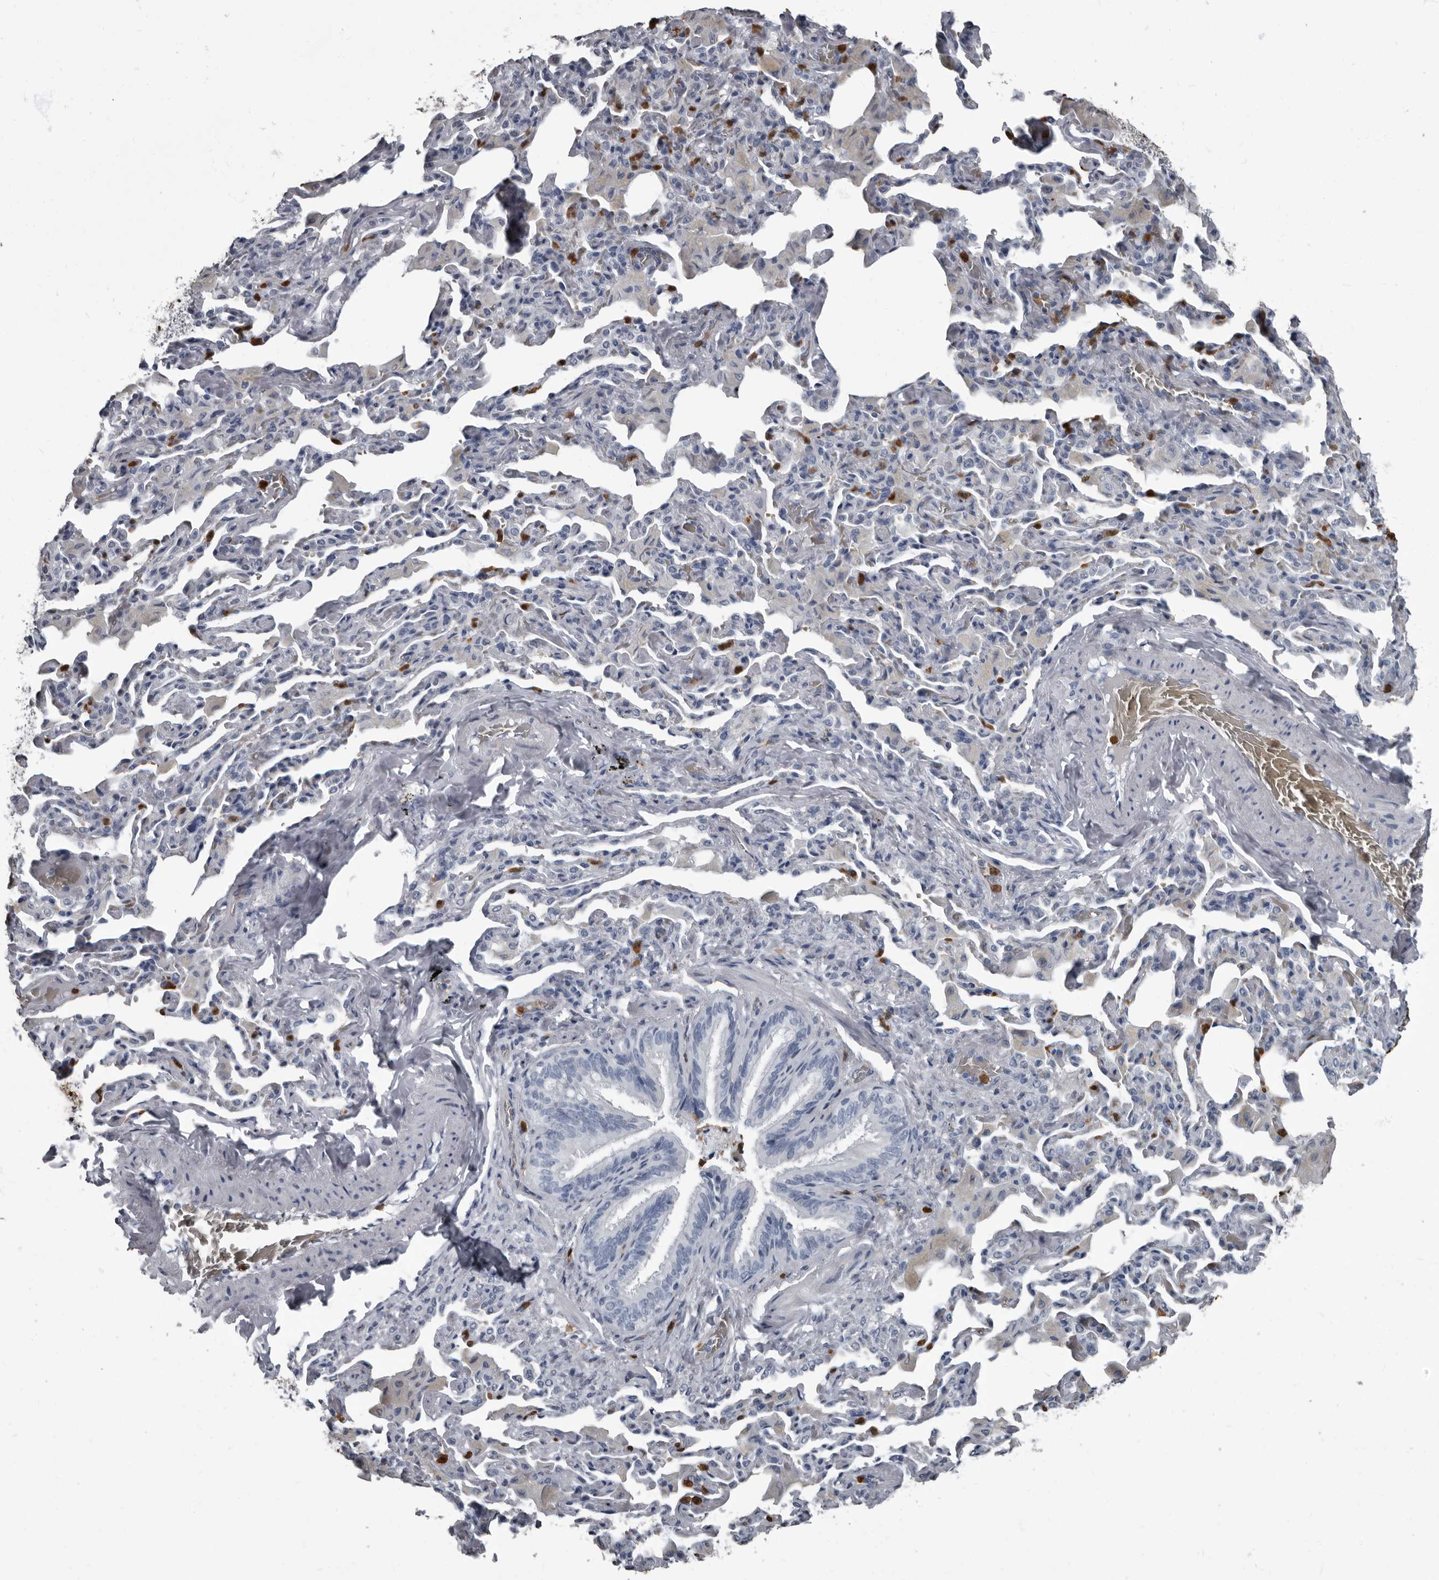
{"staining": {"intensity": "negative", "quantity": "none", "location": "none"}, "tissue": "bronchus", "cell_type": "Respiratory epithelial cells", "image_type": "normal", "snomed": [{"axis": "morphology", "description": "Normal tissue, NOS"}, {"axis": "morphology", "description": "Inflammation, NOS"}, {"axis": "topography", "description": "Lung"}], "caption": "The histopathology image demonstrates no significant expression in respiratory epithelial cells of bronchus.", "gene": "TPD52L1", "patient": {"sex": "female", "age": 46}}